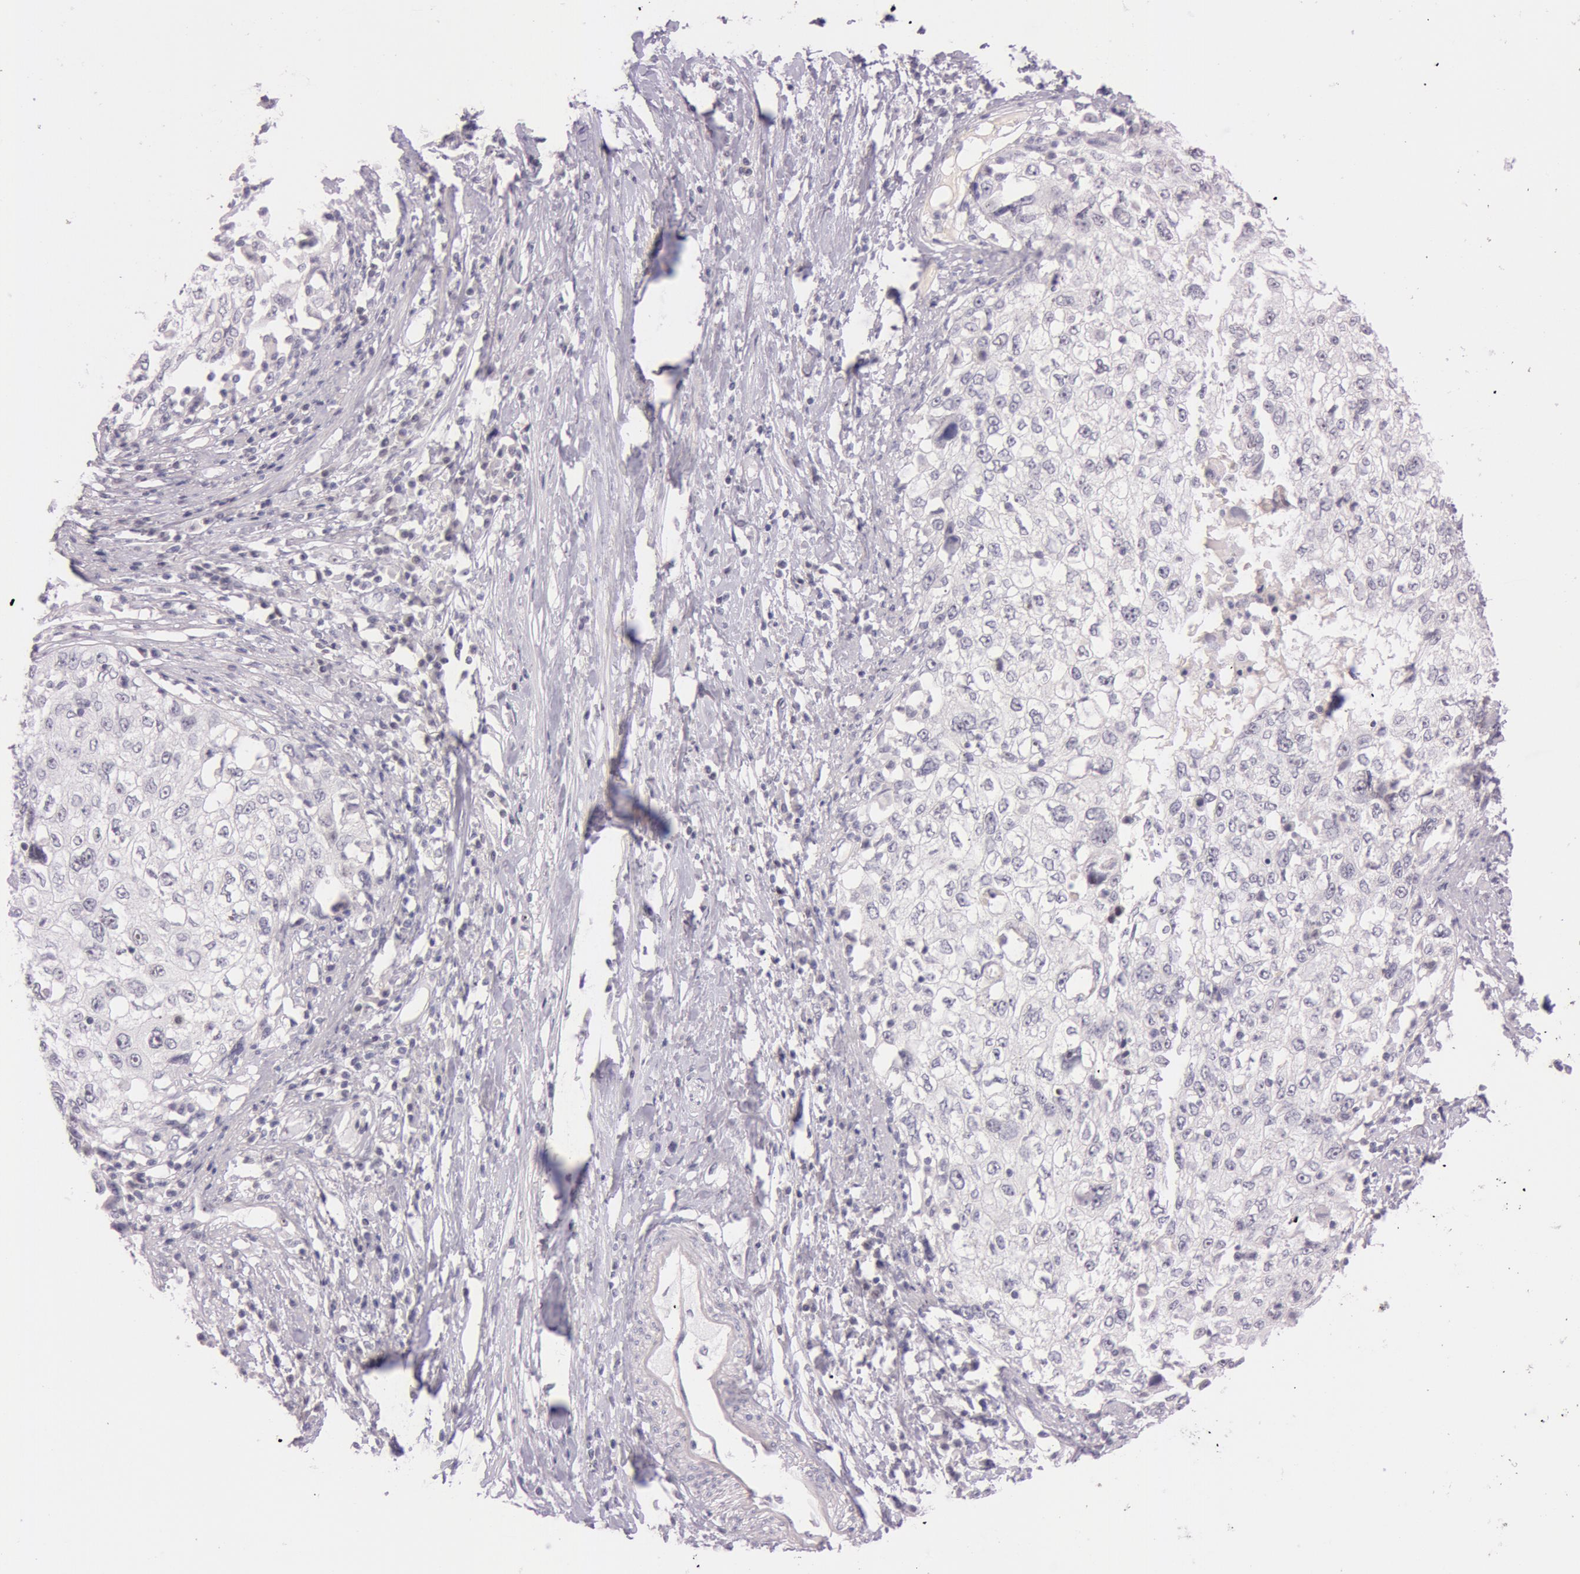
{"staining": {"intensity": "negative", "quantity": "none", "location": "none"}, "tissue": "cervical cancer", "cell_type": "Tumor cells", "image_type": "cancer", "snomed": [{"axis": "morphology", "description": "Squamous cell carcinoma, NOS"}, {"axis": "topography", "description": "Cervix"}], "caption": "There is no significant positivity in tumor cells of squamous cell carcinoma (cervical).", "gene": "FBL", "patient": {"sex": "female", "age": 57}}